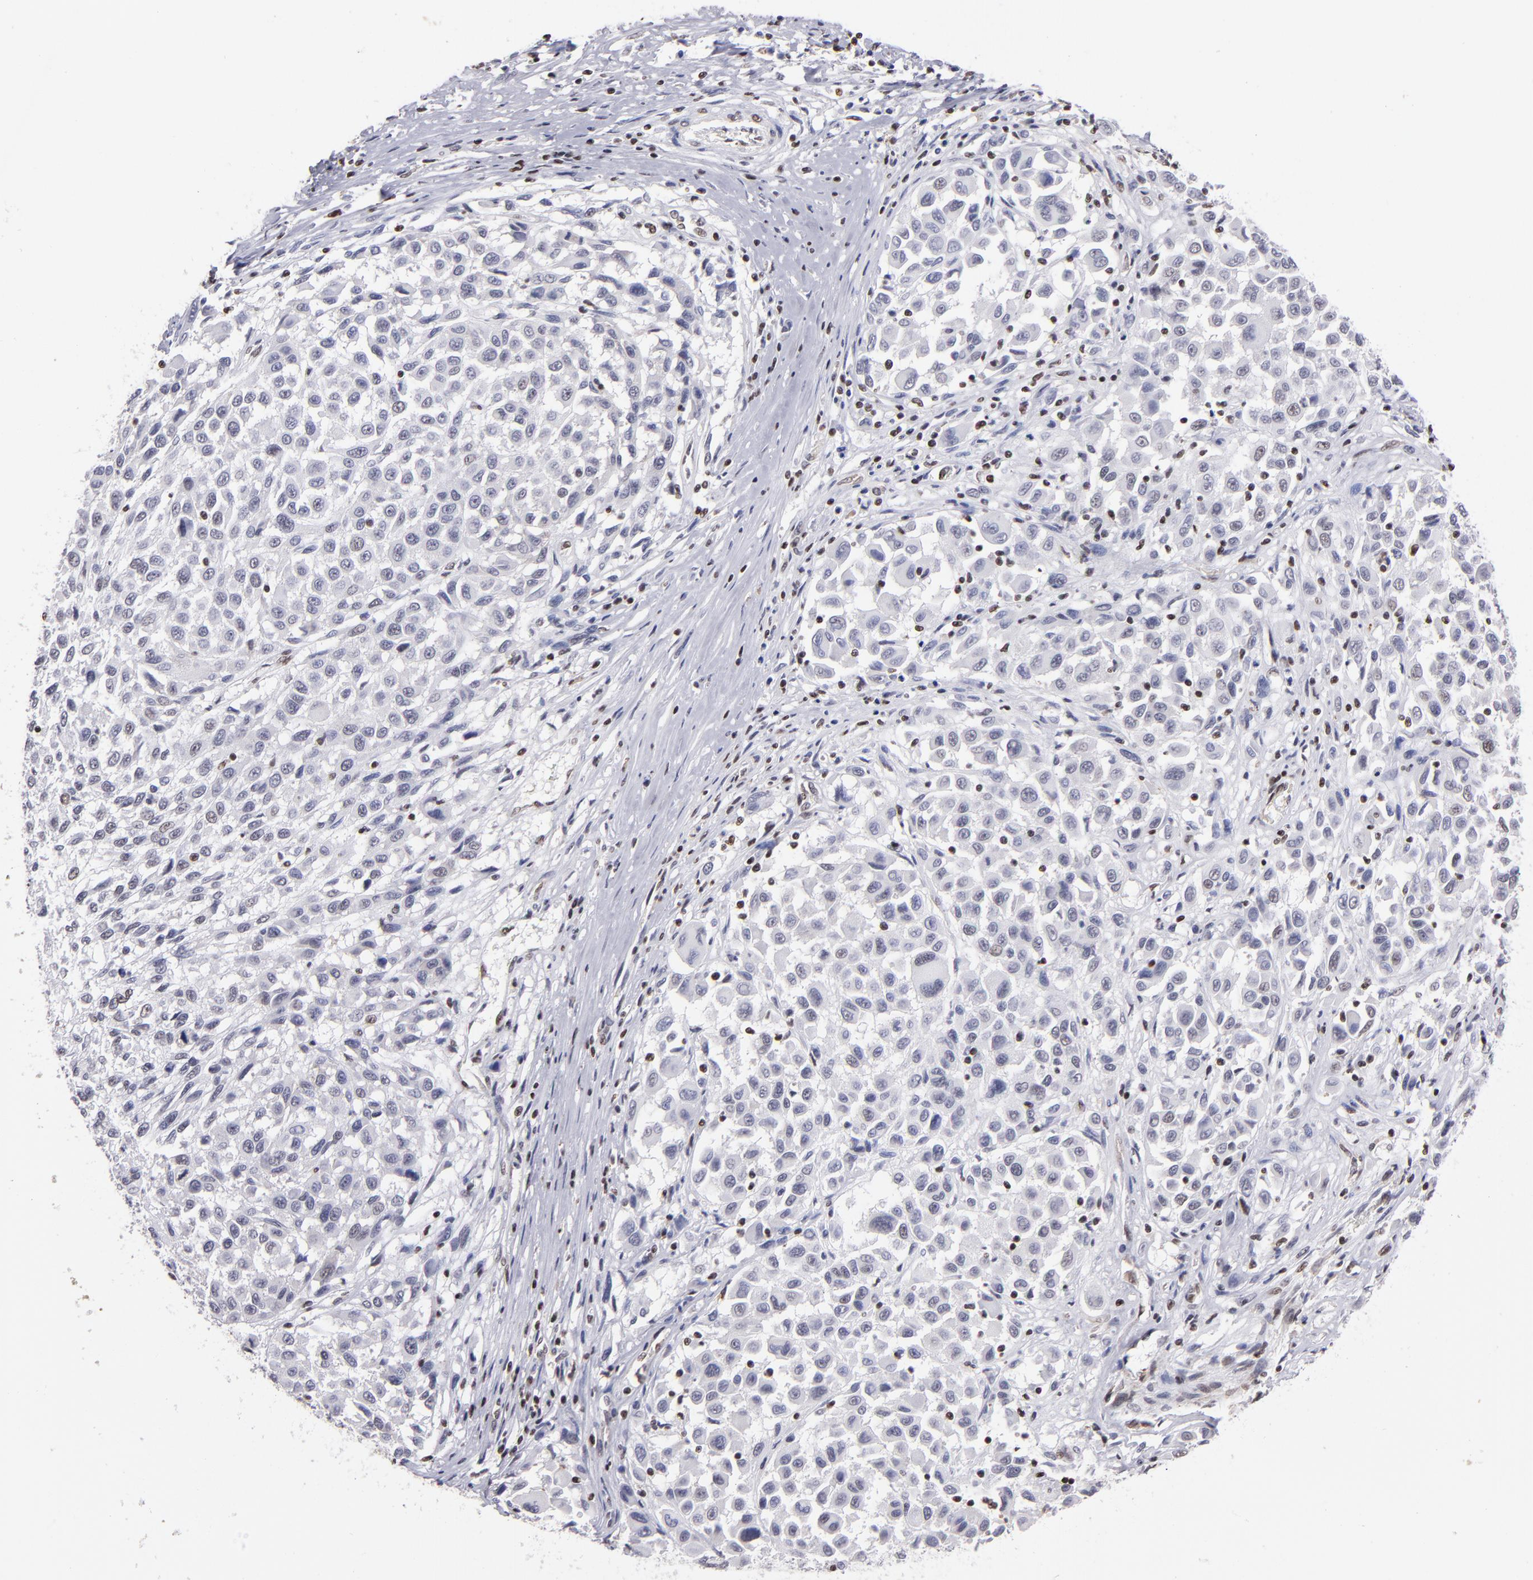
{"staining": {"intensity": "weak", "quantity": "<25%", "location": "nuclear"}, "tissue": "melanoma", "cell_type": "Tumor cells", "image_type": "cancer", "snomed": [{"axis": "morphology", "description": "Malignant melanoma, Metastatic site"}, {"axis": "topography", "description": "Lymph node"}], "caption": "This is an immunohistochemistry (IHC) photomicrograph of melanoma. There is no expression in tumor cells.", "gene": "TERF2", "patient": {"sex": "male", "age": 61}}